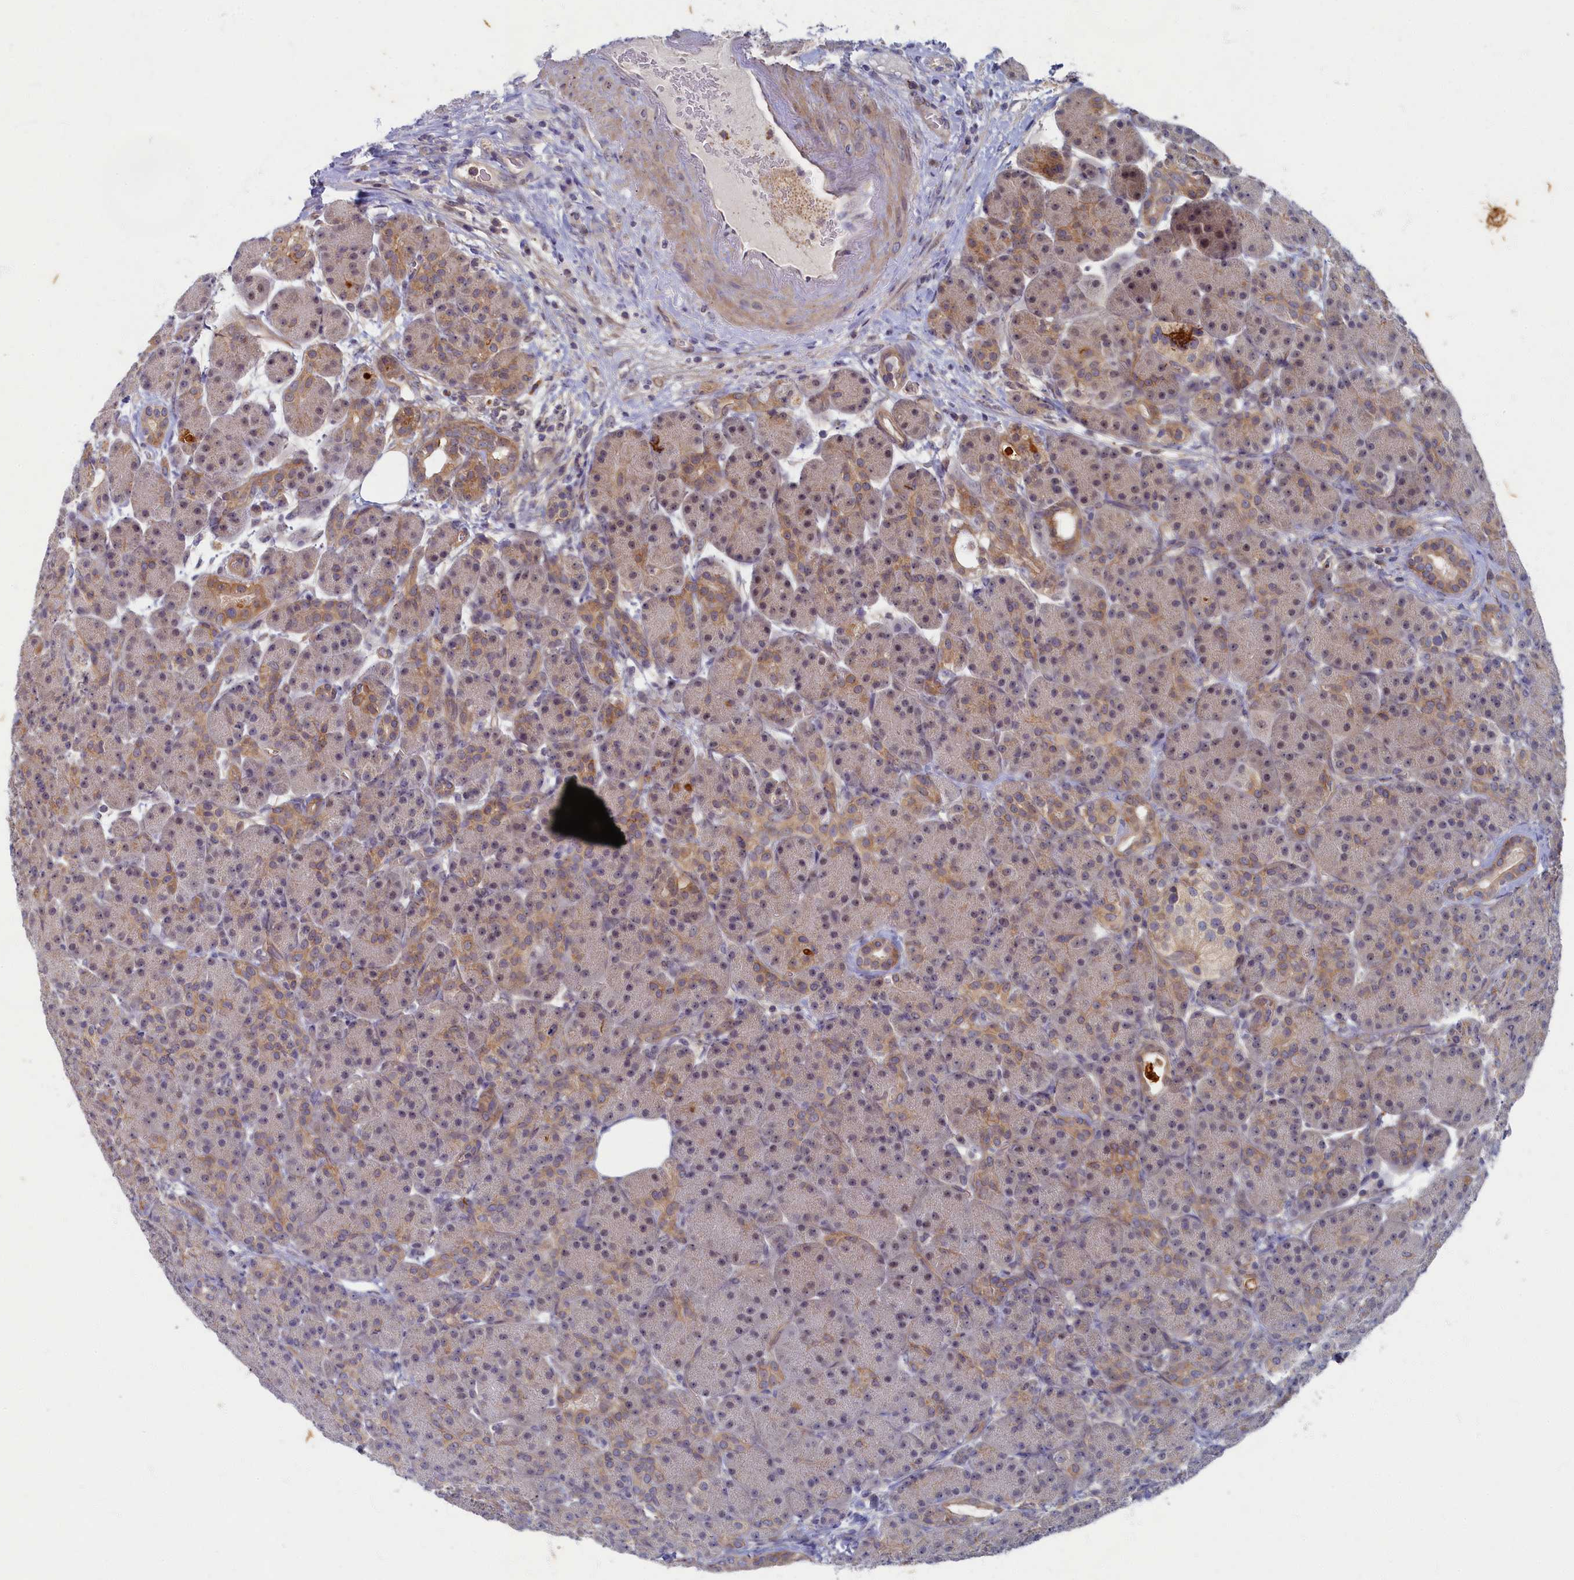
{"staining": {"intensity": "moderate", "quantity": "<25%", "location": "cytoplasmic/membranous"}, "tissue": "pancreas", "cell_type": "Exocrine glandular cells", "image_type": "normal", "snomed": [{"axis": "morphology", "description": "Normal tissue, NOS"}, {"axis": "topography", "description": "Pancreas"}], "caption": "A brown stain highlights moderate cytoplasmic/membranous expression of a protein in exocrine glandular cells of unremarkable pancreas.", "gene": "WDR59", "patient": {"sex": "male", "age": 63}}